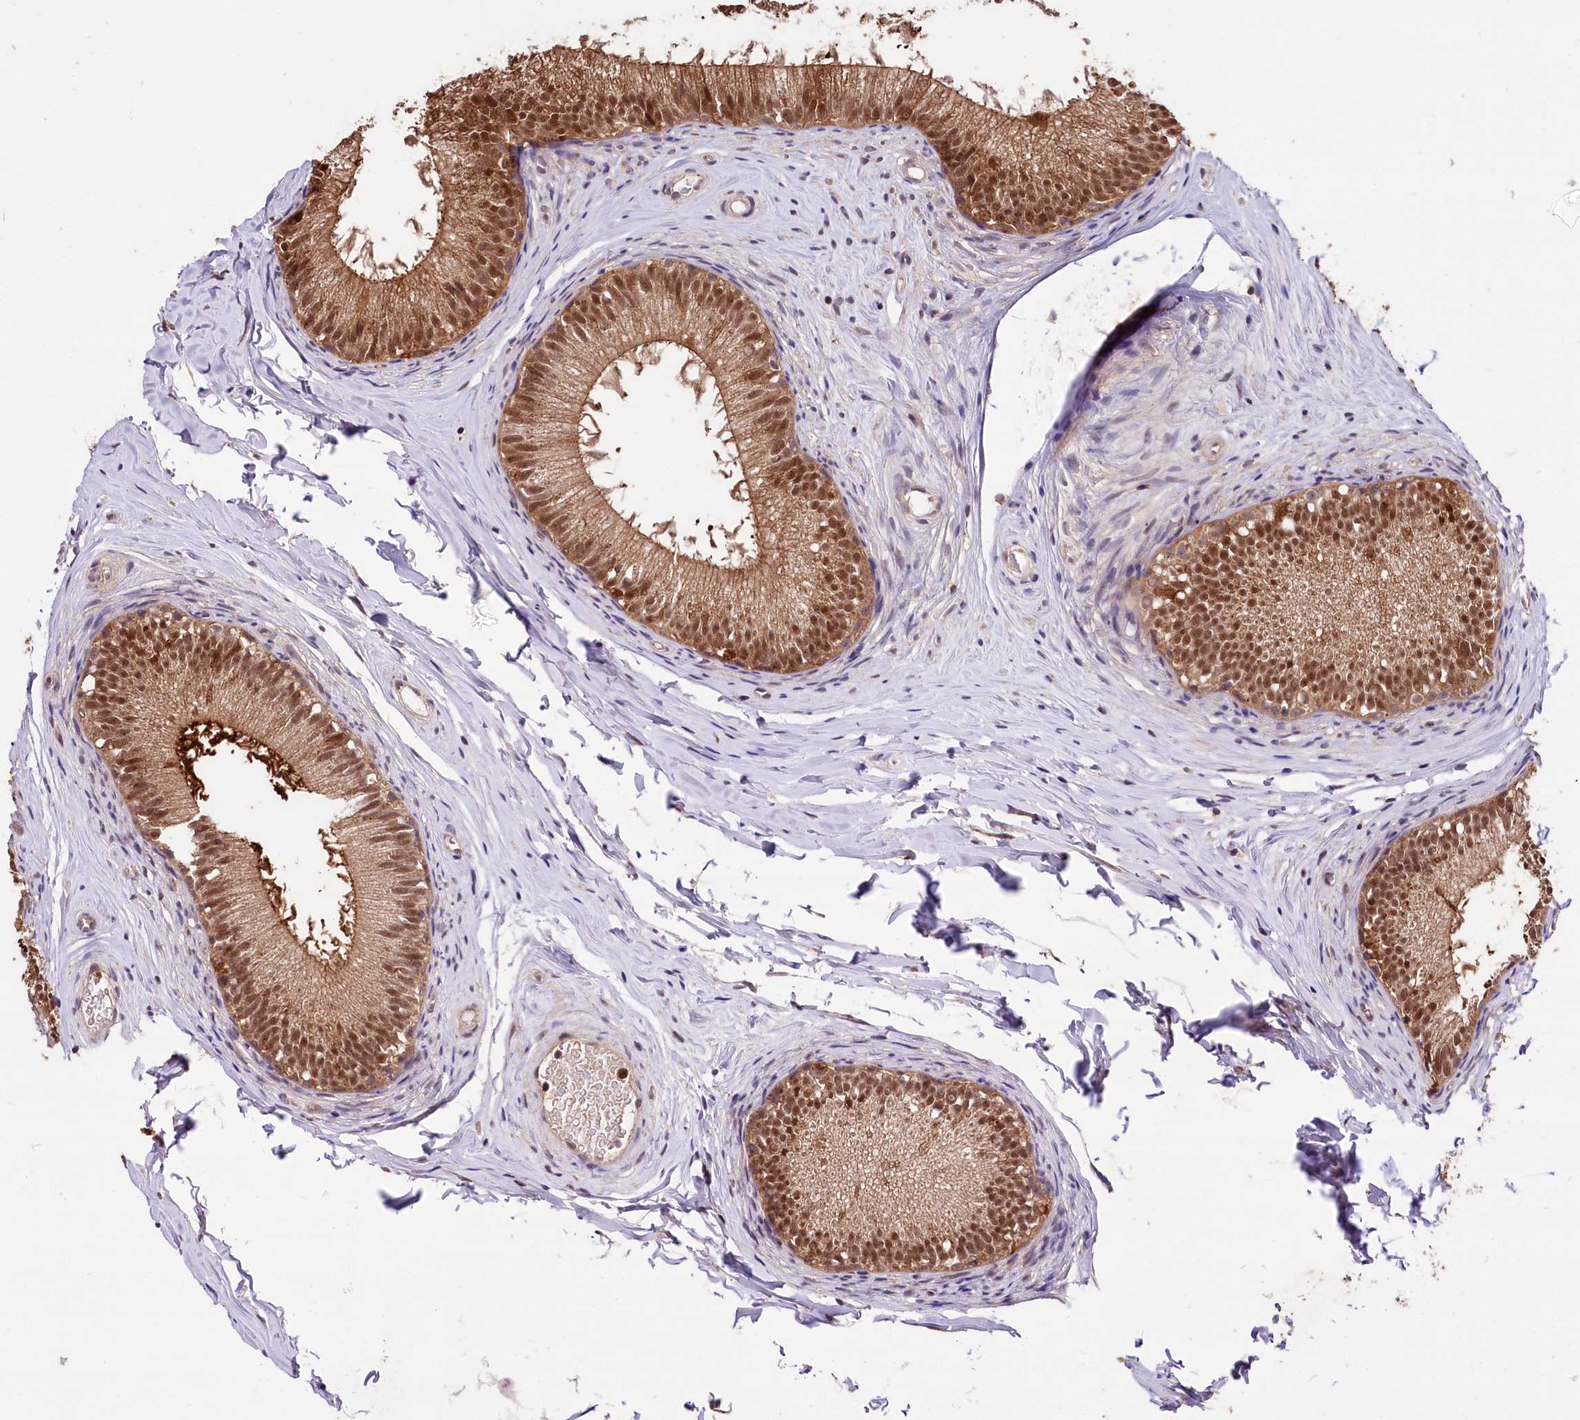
{"staining": {"intensity": "strong", "quantity": ">75%", "location": "cytoplasmic/membranous,nuclear"}, "tissue": "epididymis", "cell_type": "Glandular cells", "image_type": "normal", "snomed": [{"axis": "morphology", "description": "Normal tissue, NOS"}, {"axis": "topography", "description": "Epididymis"}], "caption": "A brown stain labels strong cytoplasmic/membranous,nuclear positivity of a protein in glandular cells of normal epididymis. (IHC, brightfield microscopy, high magnification).", "gene": "KLRB1", "patient": {"sex": "male", "age": 34}}